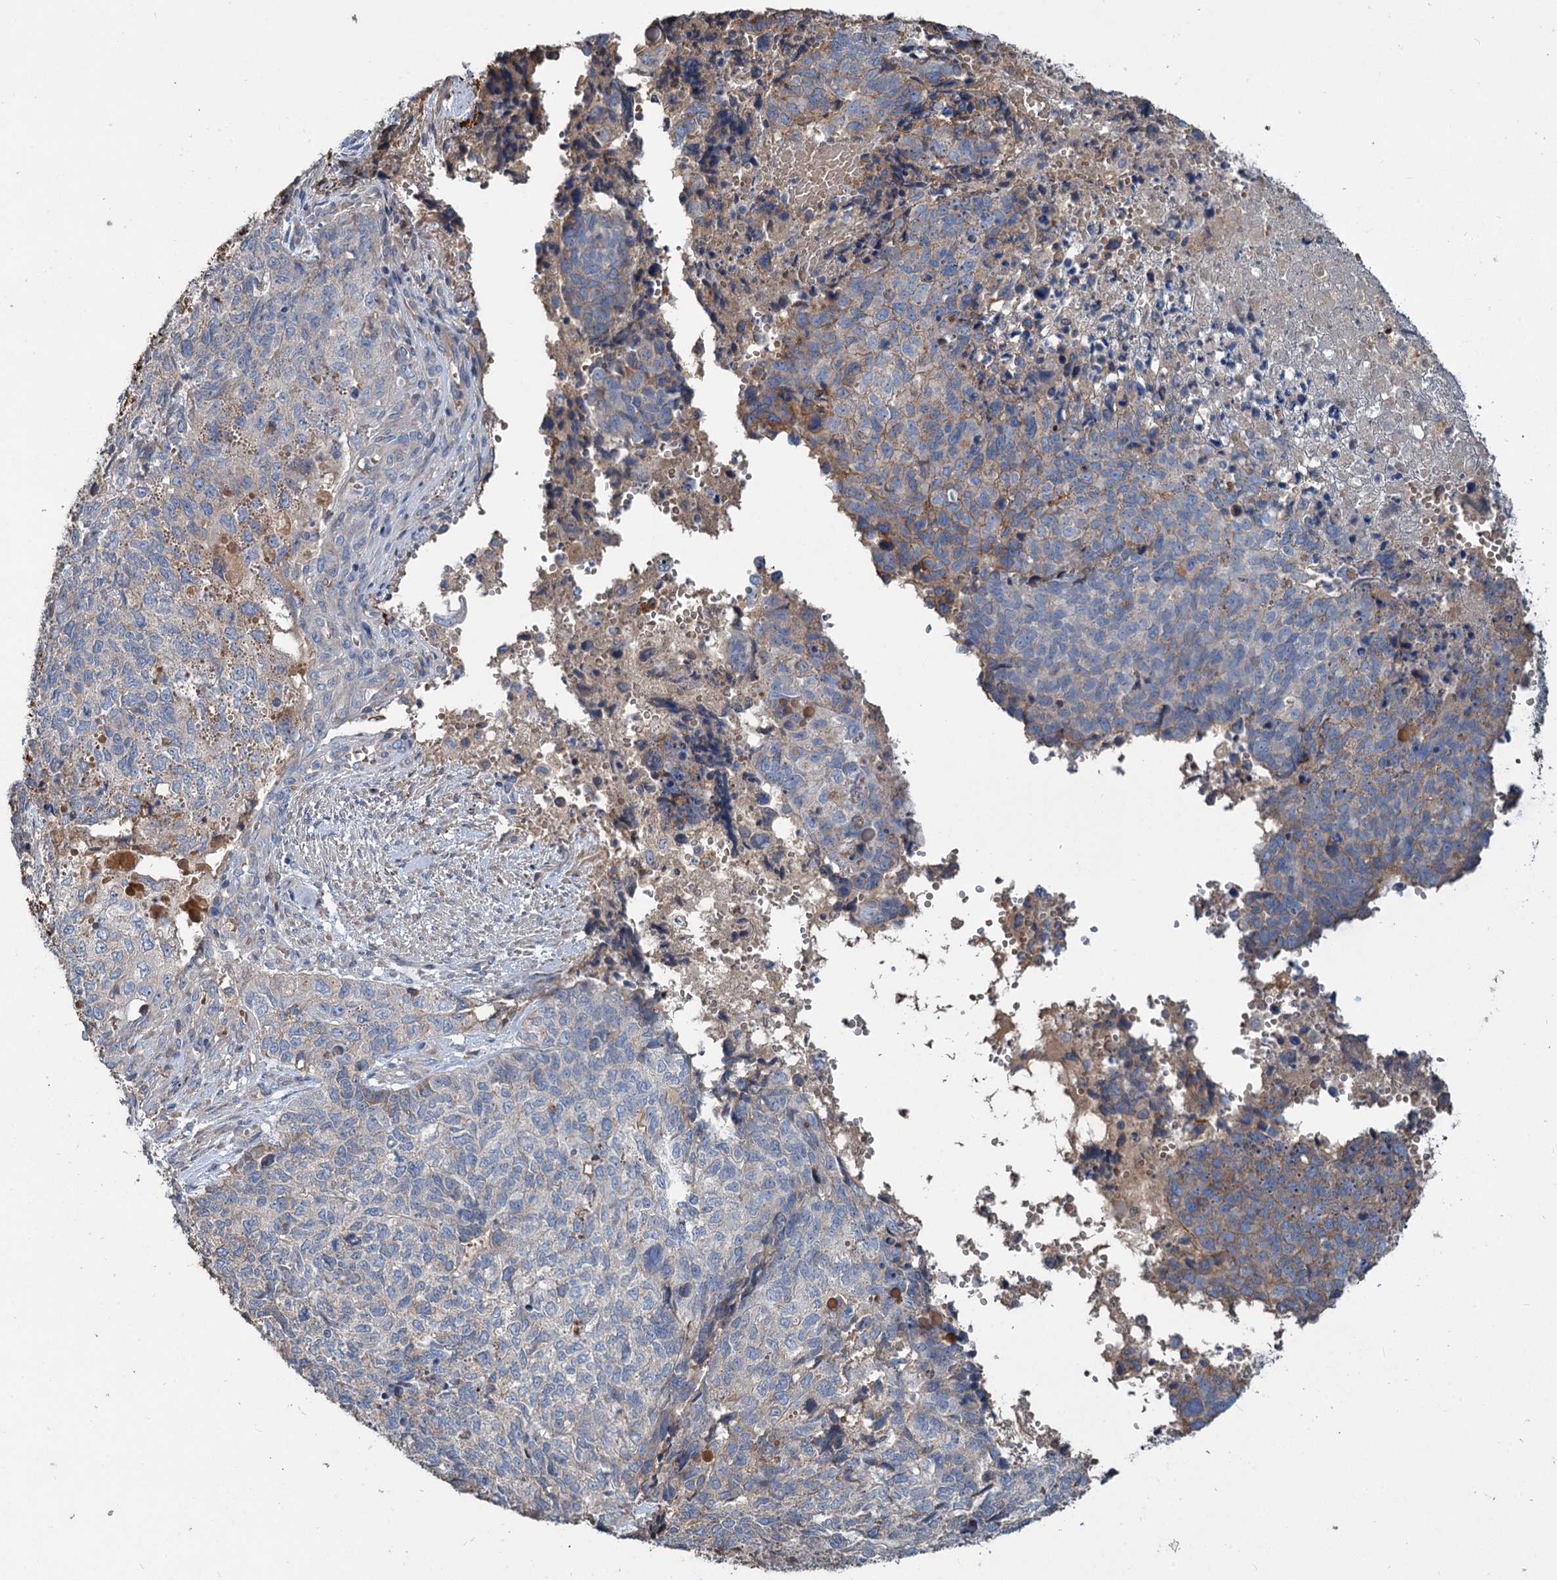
{"staining": {"intensity": "weak", "quantity": "<25%", "location": "cytoplasmic/membranous"}, "tissue": "cervical cancer", "cell_type": "Tumor cells", "image_type": "cancer", "snomed": [{"axis": "morphology", "description": "Squamous cell carcinoma, NOS"}, {"axis": "topography", "description": "Cervix"}], "caption": "High magnification brightfield microscopy of squamous cell carcinoma (cervical) stained with DAB (brown) and counterstained with hematoxylin (blue): tumor cells show no significant expression.", "gene": "URAD", "patient": {"sex": "female", "age": 63}}